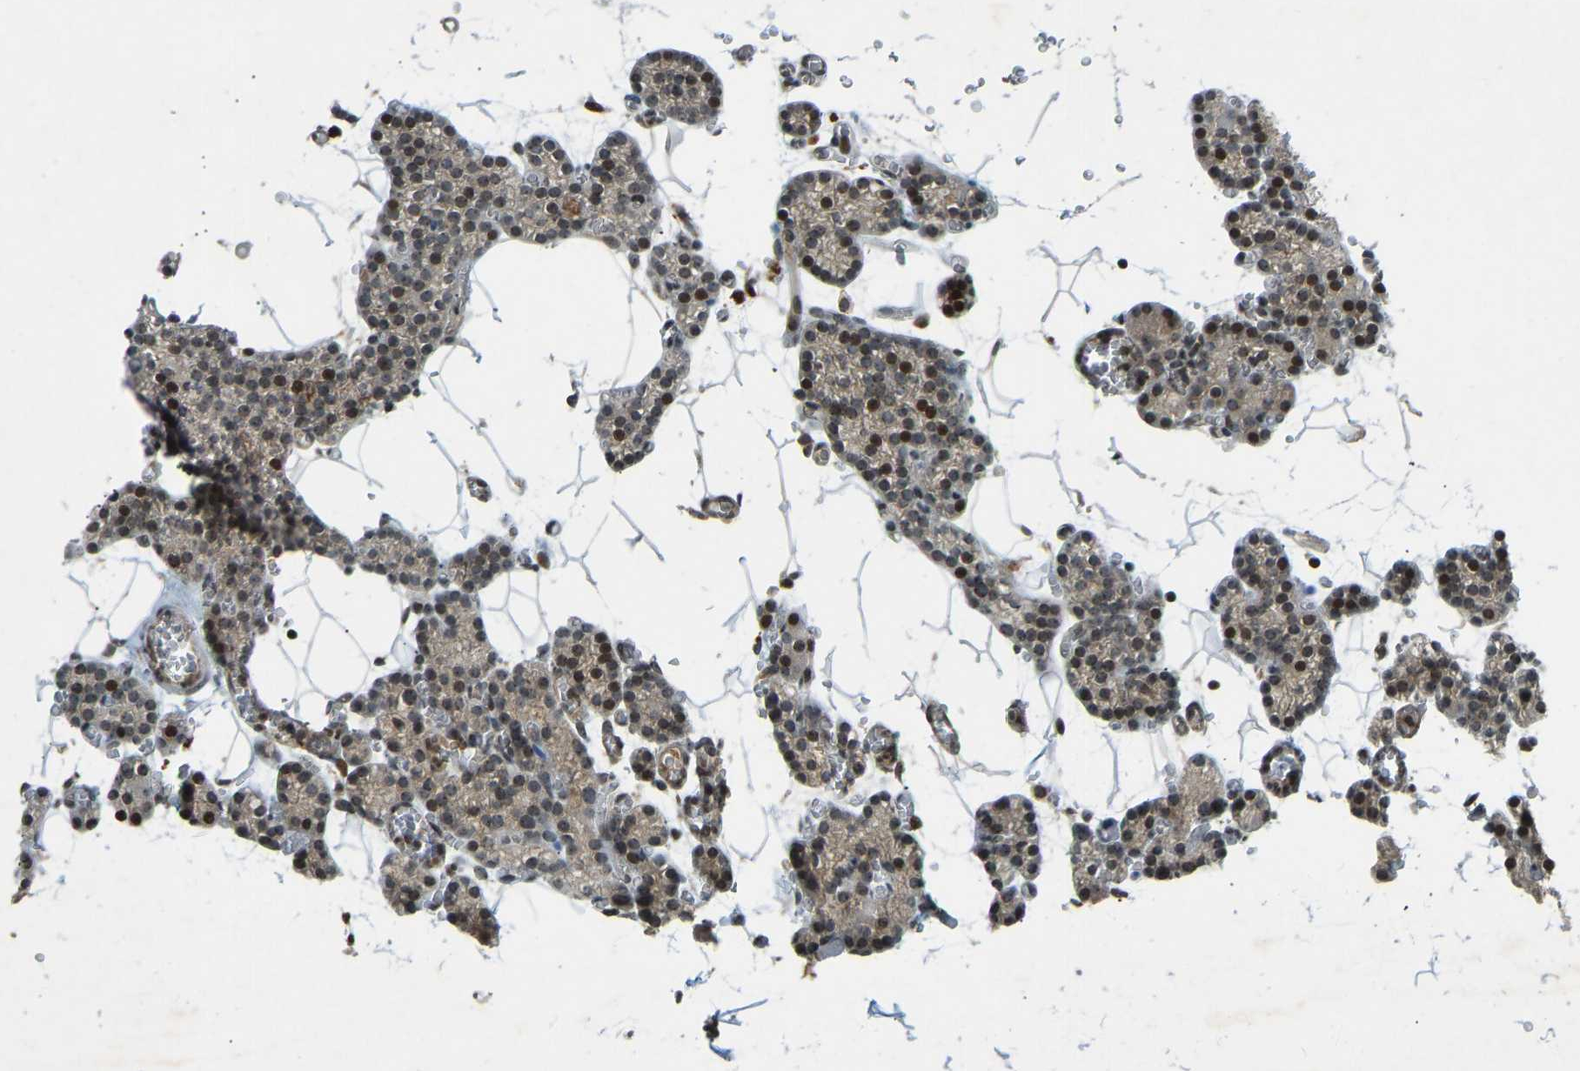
{"staining": {"intensity": "moderate", "quantity": ">75%", "location": "nuclear"}, "tissue": "parathyroid gland", "cell_type": "Glandular cells", "image_type": "normal", "snomed": [{"axis": "morphology", "description": "Normal tissue, NOS"}, {"axis": "morphology", "description": "Adenoma, NOS"}, {"axis": "topography", "description": "Parathyroid gland"}], "caption": "Benign parathyroid gland exhibits moderate nuclear positivity in approximately >75% of glandular cells Using DAB (brown) and hematoxylin (blue) stains, captured at high magnification using brightfield microscopy..", "gene": "SVOPL", "patient": {"sex": "female", "age": 58}}